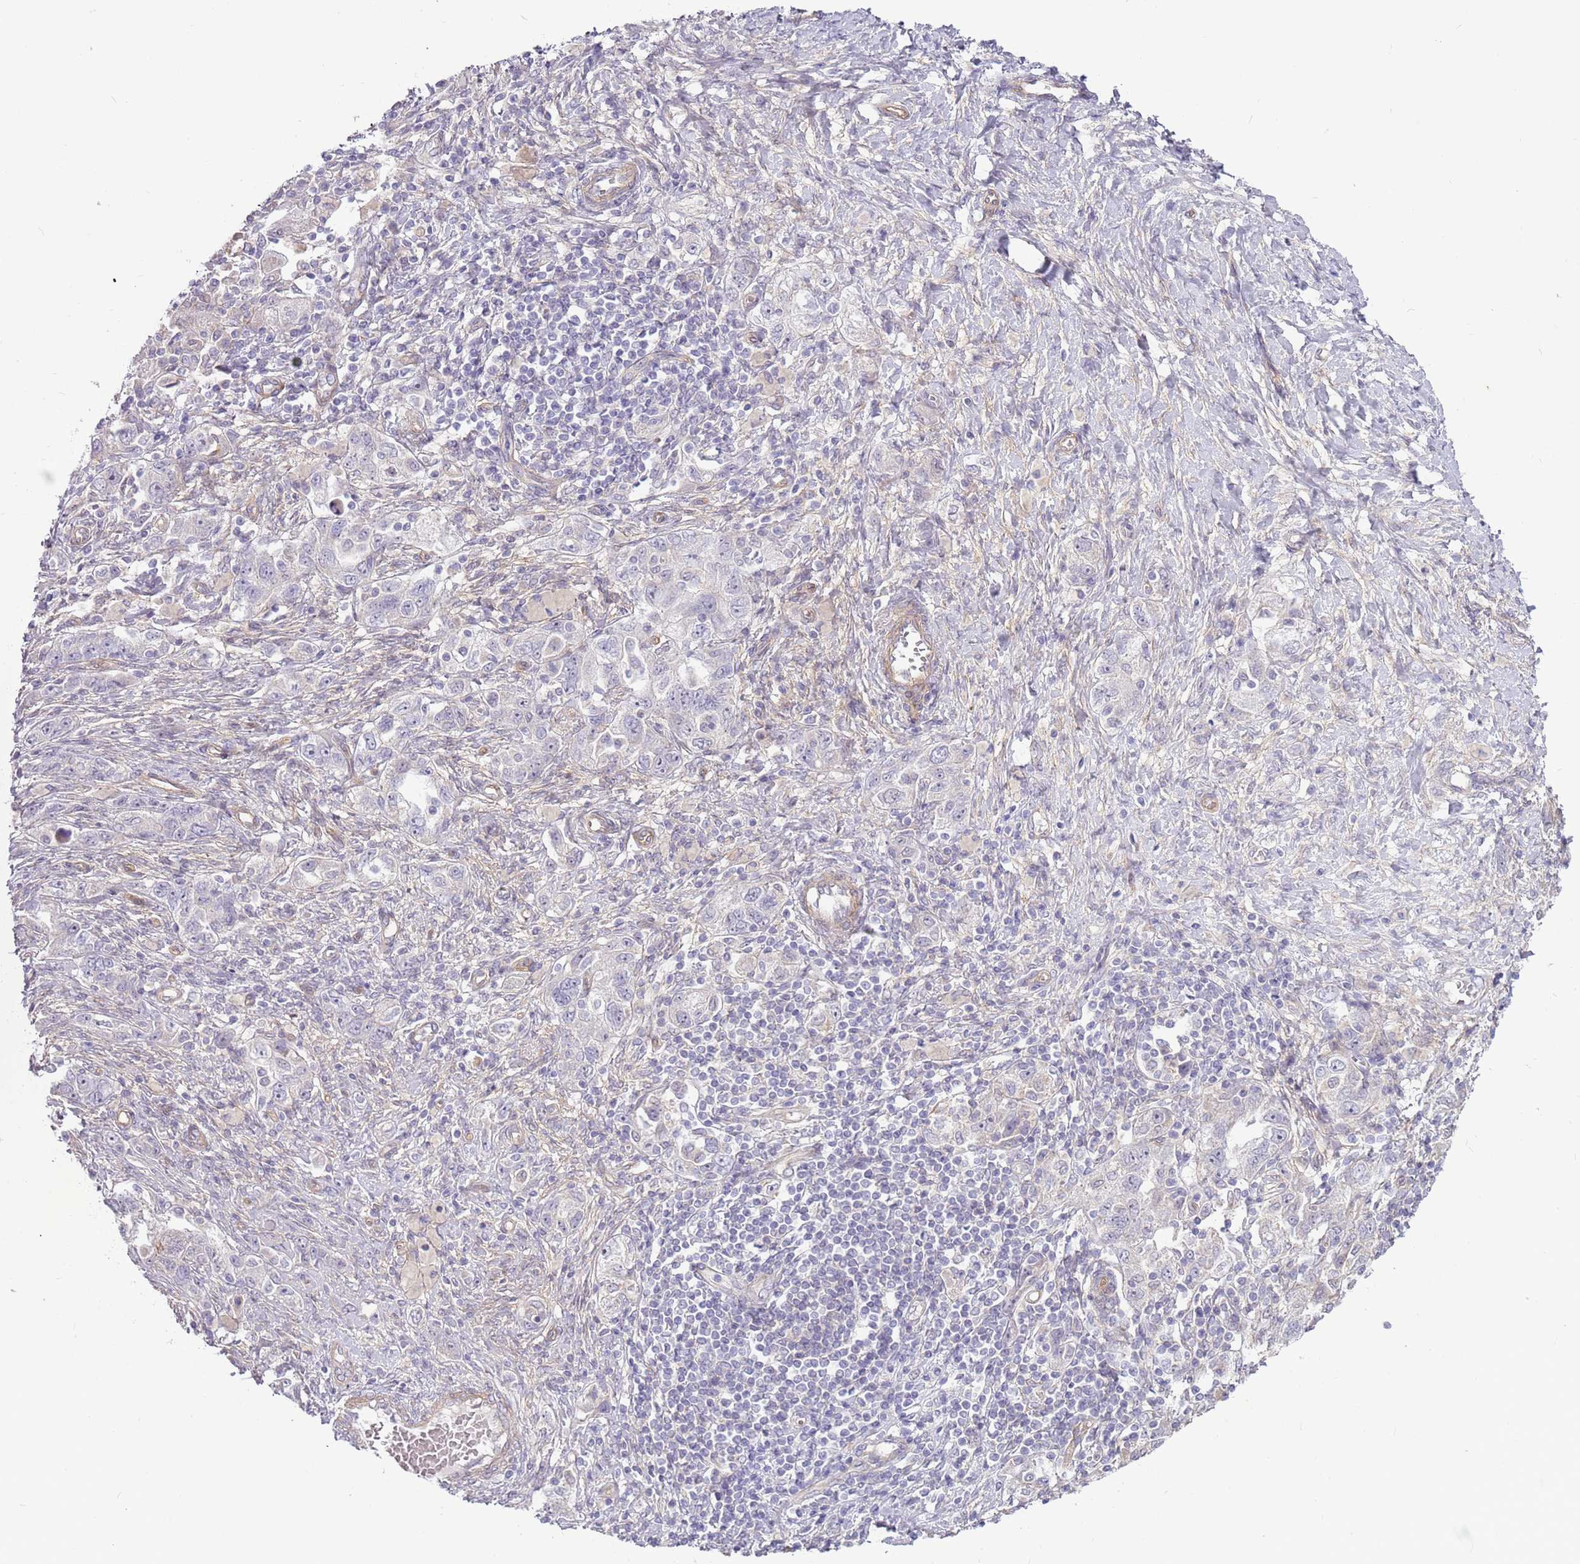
{"staining": {"intensity": "negative", "quantity": "none", "location": "none"}, "tissue": "ovarian cancer", "cell_type": "Tumor cells", "image_type": "cancer", "snomed": [{"axis": "morphology", "description": "Carcinoma, NOS"}, {"axis": "morphology", "description": "Cystadenocarcinoma, serous, NOS"}, {"axis": "topography", "description": "Ovary"}], "caption": "DAB immunohistochemical staining of carcinoma (ovarian) reveals no significant positivity in tumor cells.", "gene": "MRO", "patient": {"sex": "female", "age": 69}}